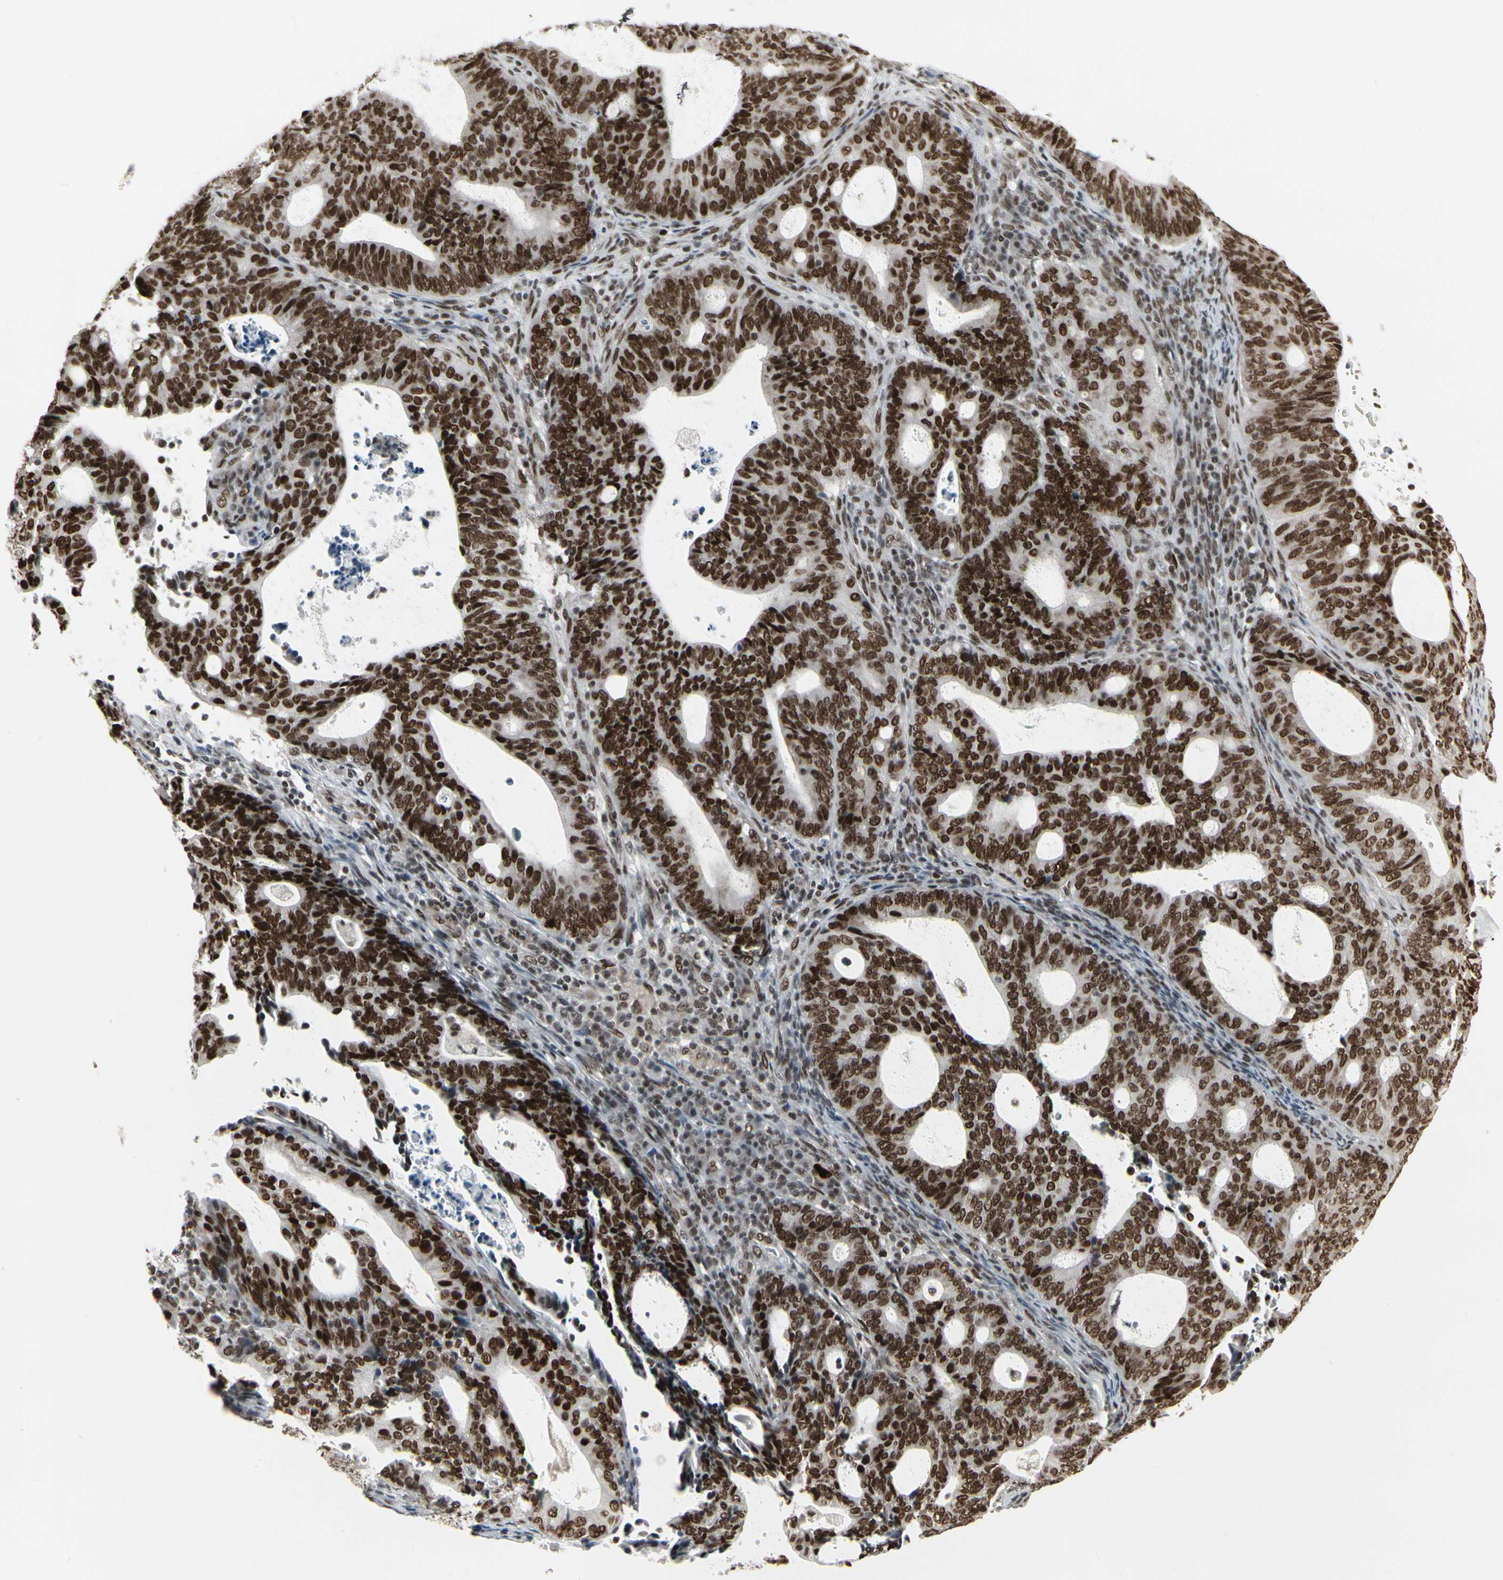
{"staining": {"intensity": "strong", "quantity": ">75%", "location": "nuclear"}, "tissue": "endometrial cancer", "cell_type": "Tumor cells", "image_type": "cancer", "snomed": [{"axis": "morphology", "description": "Adenocarcinoma, NOS"}, {"axis": "topography", "description": "Uterus"}], "caption": "The photomicrograph exhibits immunohistochemical staining of adenocarcinoma (endometrial). There is strong nuclear expression is appreciated in about >75% of tumor cells.", "gene": "HMG20A", "patient": {"sex": "female", "age": 83}}